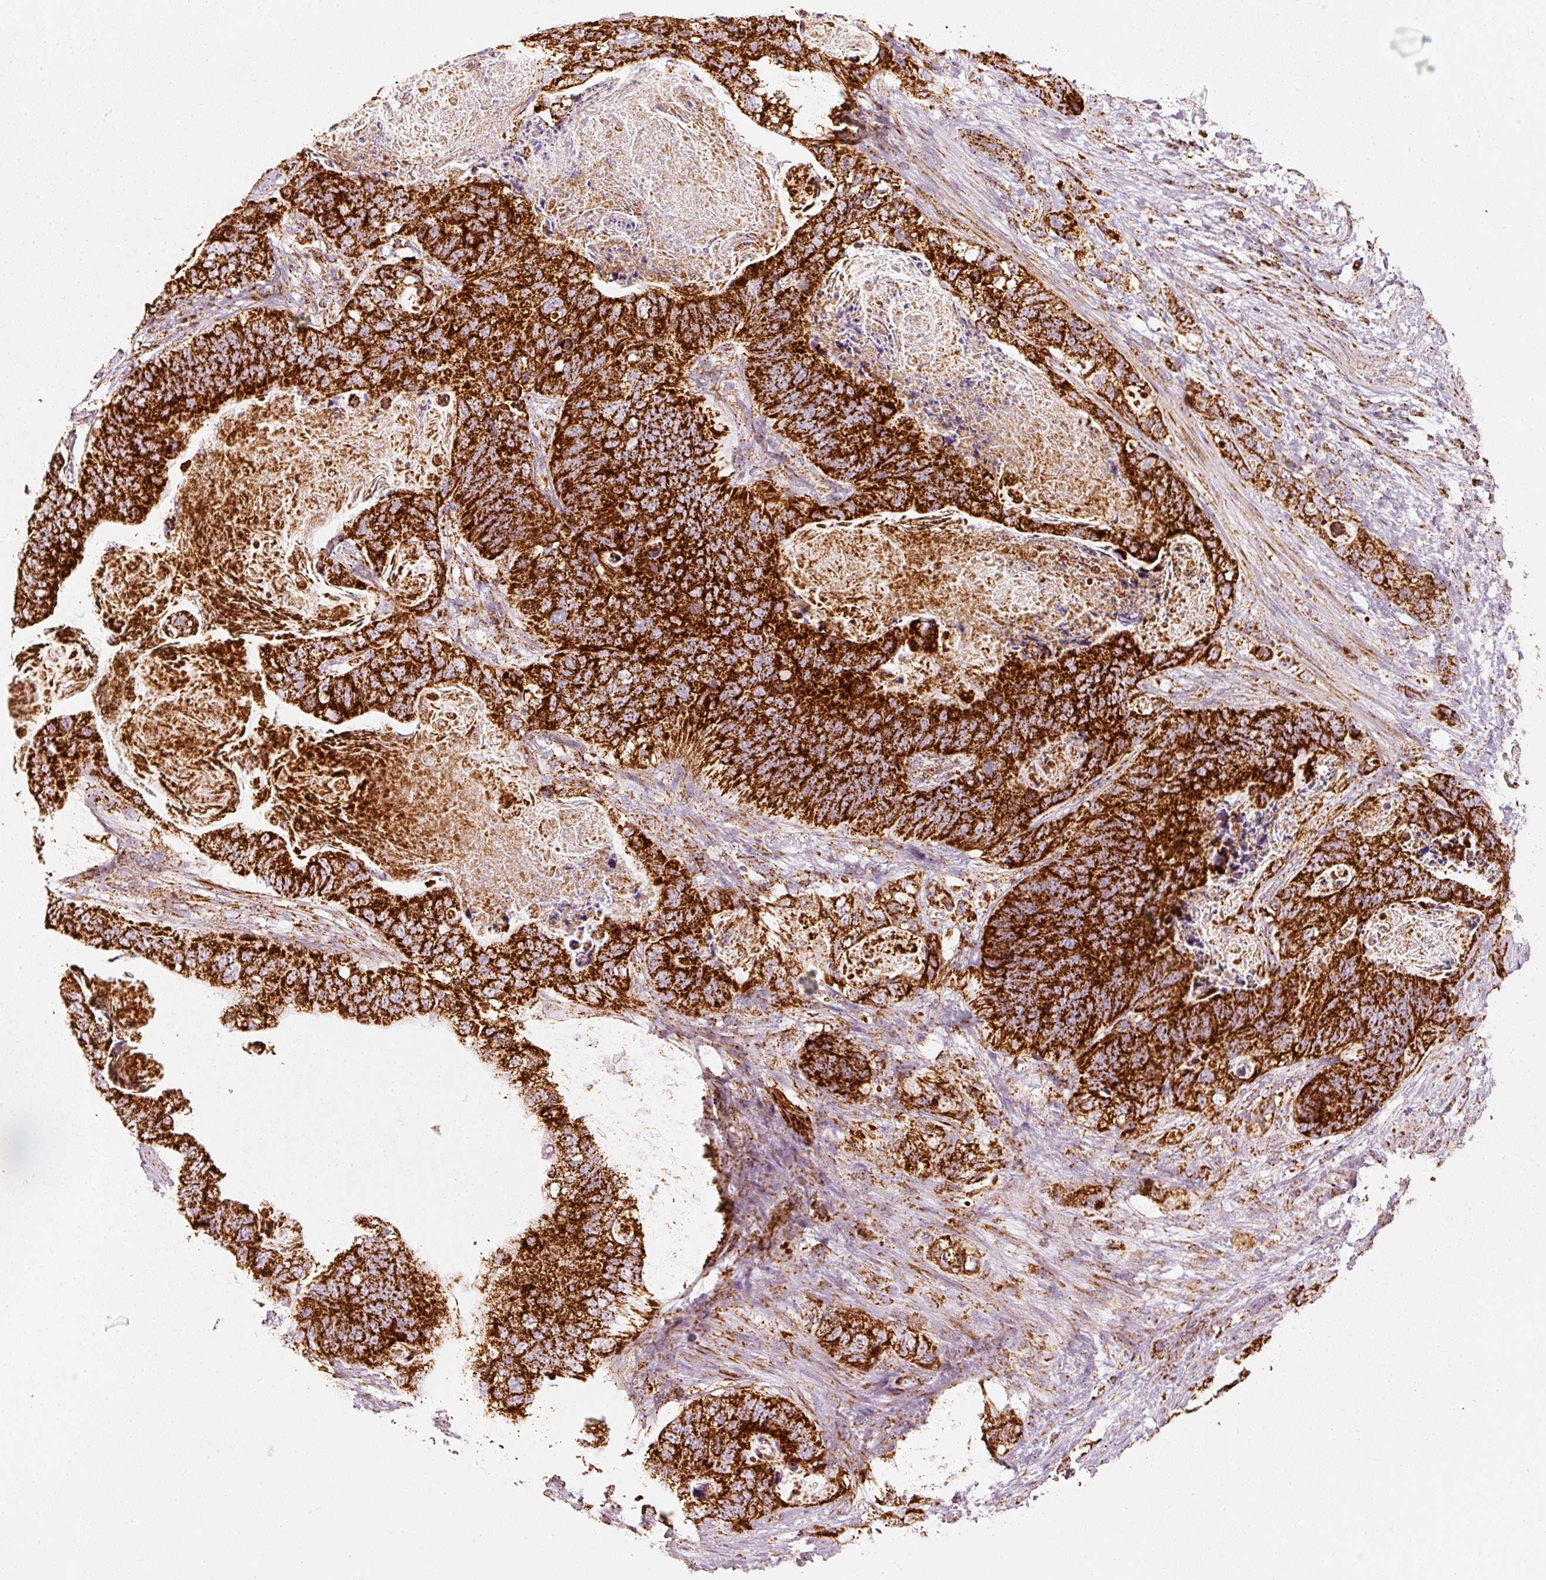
{"staining": {"intensity": "strong", "quantity": ">75%", "location": "cytoplasmic/membranous"}, "tissue": "stomach cancer", "cell_type": "Tumor cells", "image_type": "cancer", "snomed": [{"axis": "morphology", "description": "Normal tissue, NOS"}, {"axis": "morphology", "description": "Adenocarcinoma, NOS"}, {"axis": "topography", "description": "Stomach"}], "caption": "A high amount of strong cytoplasmic/membranous expression is appreciated in about >75% of tumor cells in stomach adenocarcinoma tissue. The staining was performed using DAB (3,3'-diaminobenzidine) to visualize the protein expression in brown, while the nuclei were stained in blue with hematoxylin (Magnification: 20x).", "gene": "UQCRC1", "patient": {"sex": "female", "age": 89}}